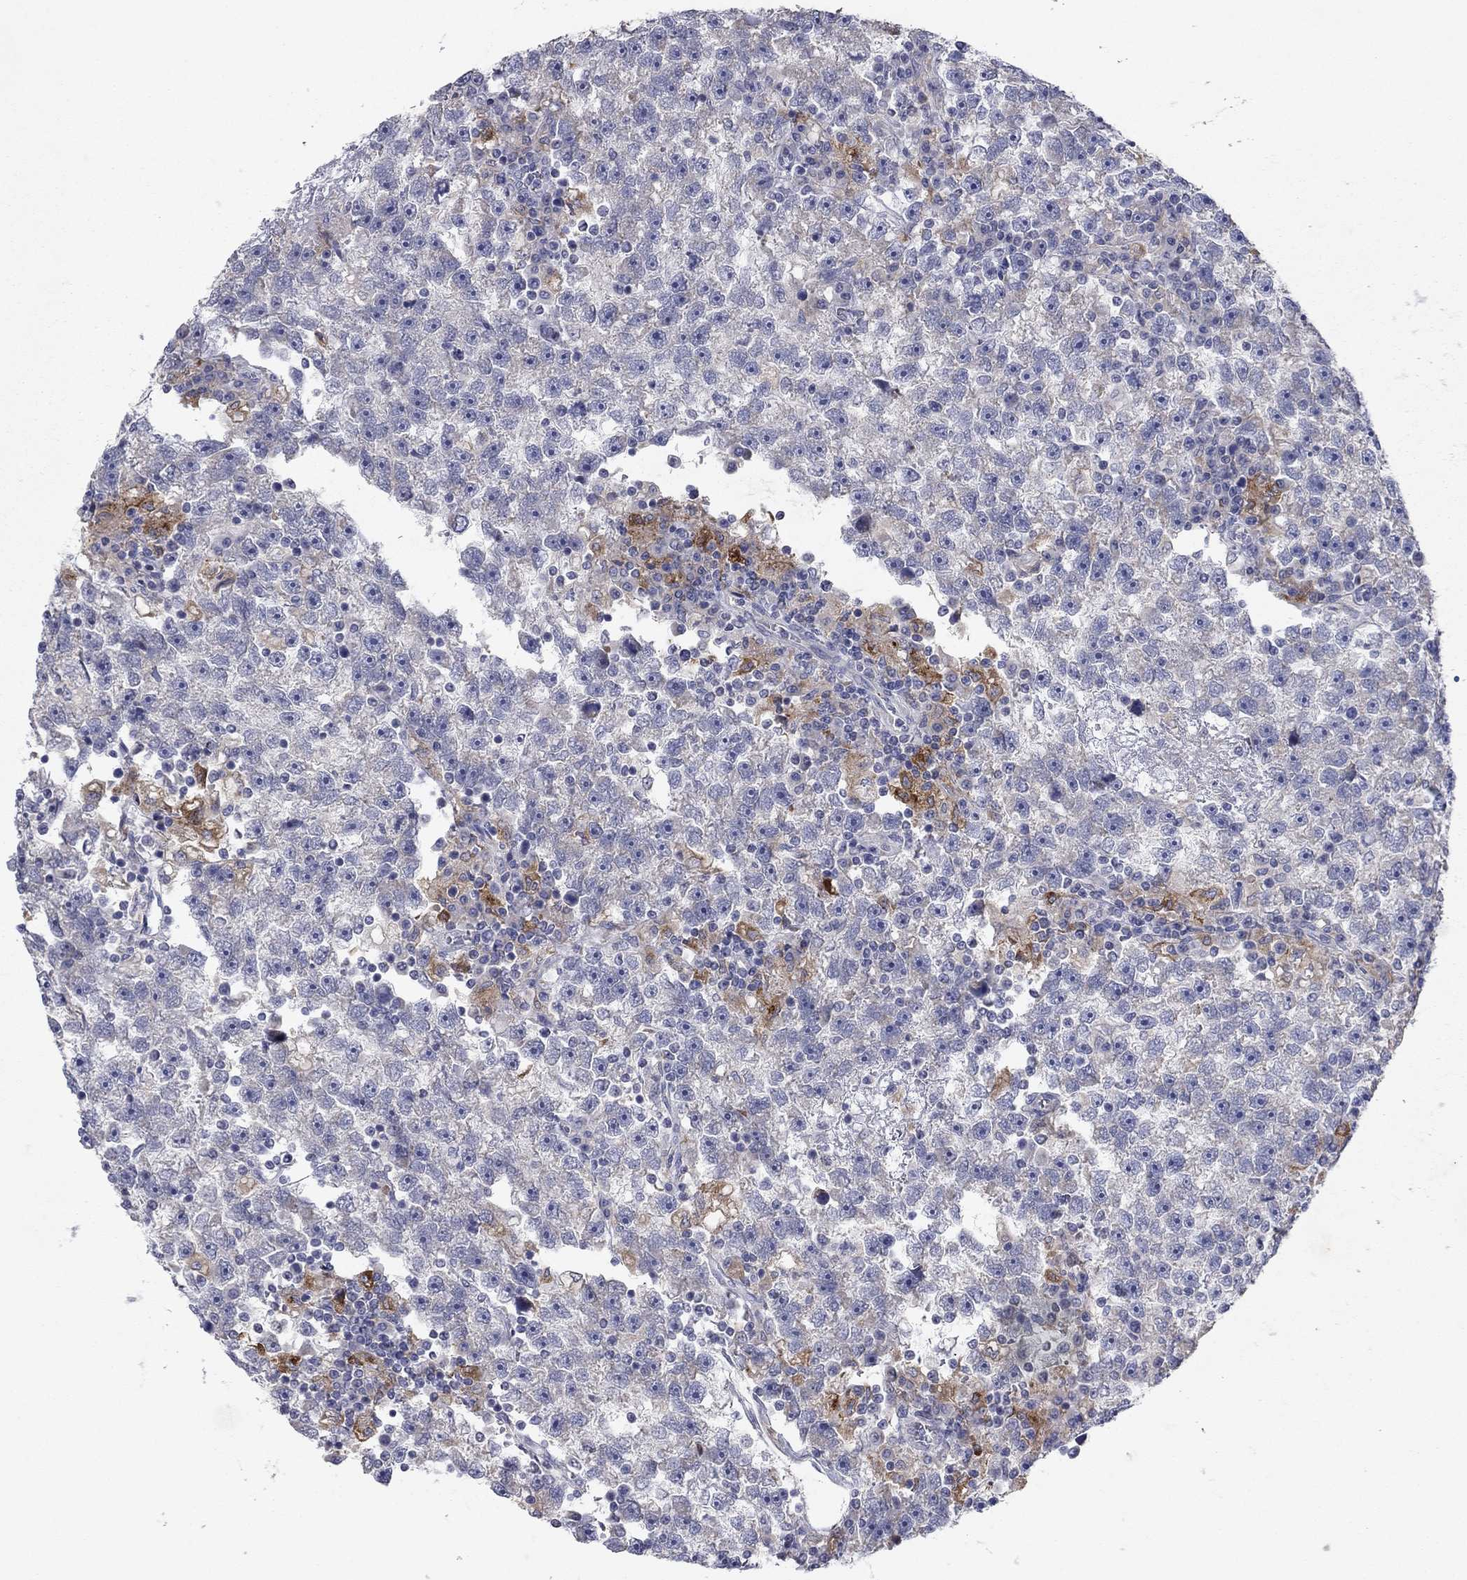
{"staining": {"intensity": "negative", "quantity": "none", "location": "none"}, "tissue": "testis cancer", "cell_type": "Tumor cells", "image_type": "cancer", "snomed": [{"axis": "morphology", "description": "Seminoma, NOS"}, {"axis": "topography", "description": "Testis"}], "caption": "Testis seminoma was stained to show a protein in brown. There is no significant positivity in tumor cells.", "gene": "PTGDS", "patient": {"sex": "male", "age": 47}}